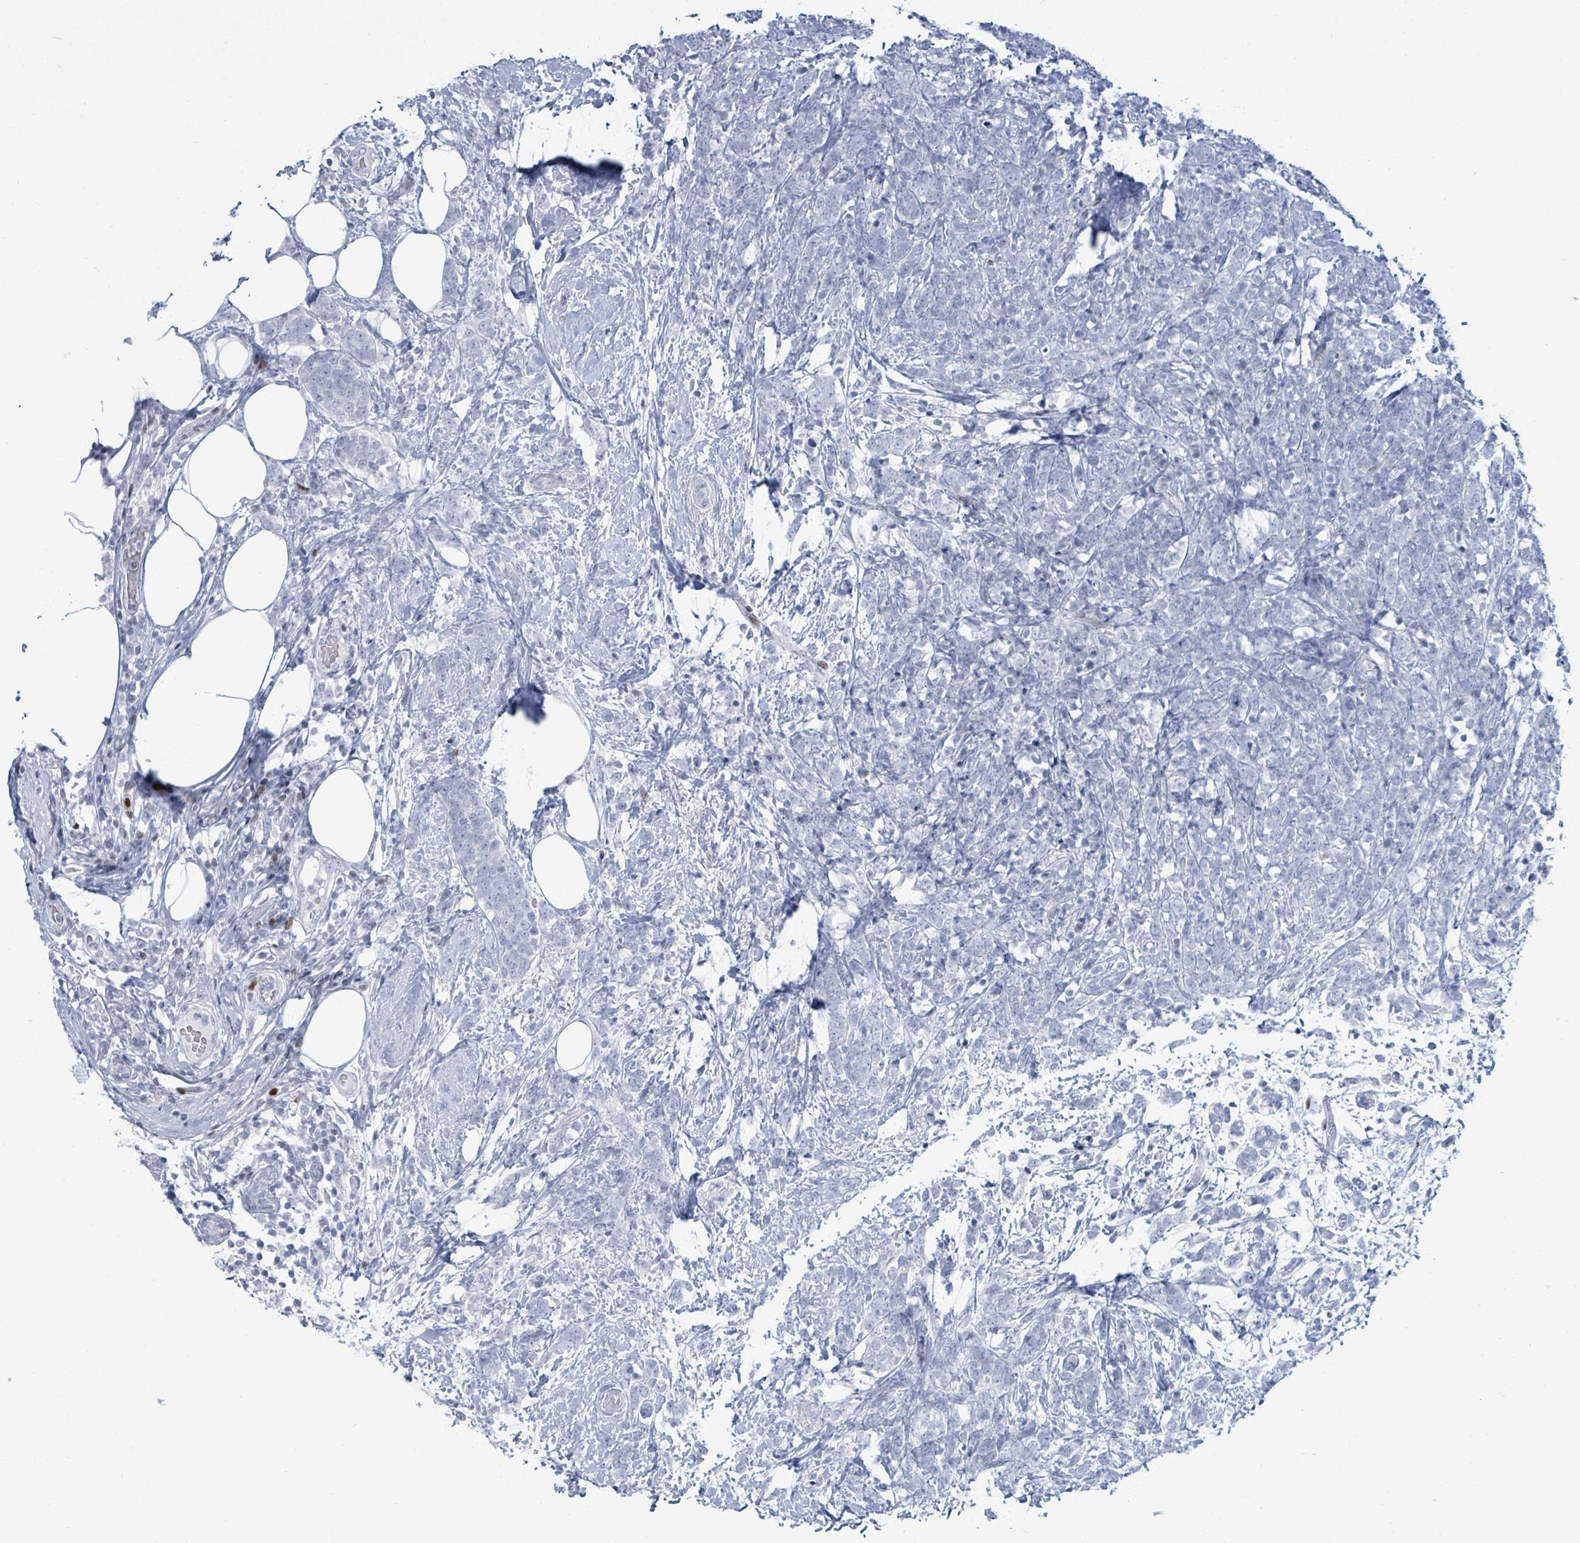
{"staining": {"intensity": "negative", "quantity": "none", "location": "none"}, "tissue": "breast cancer", "cell_type": "Tumor cells", "image_type": "cancer", "snomed": [{"axis": "morphology", "description": "Lobular carcinoma"}, {"axis": "topography", "description": "Breast"}], "caption": "High magnification brightfield microscopy of lobular carcinoma (breast) stained with DAB (3,3'-diaminobenzidine) (brown) and counterstained with hematoxylin (blue): tumor cells show no significant expression.", "gene": "MALL", "patient": {"sex": "female", "age": 58}}